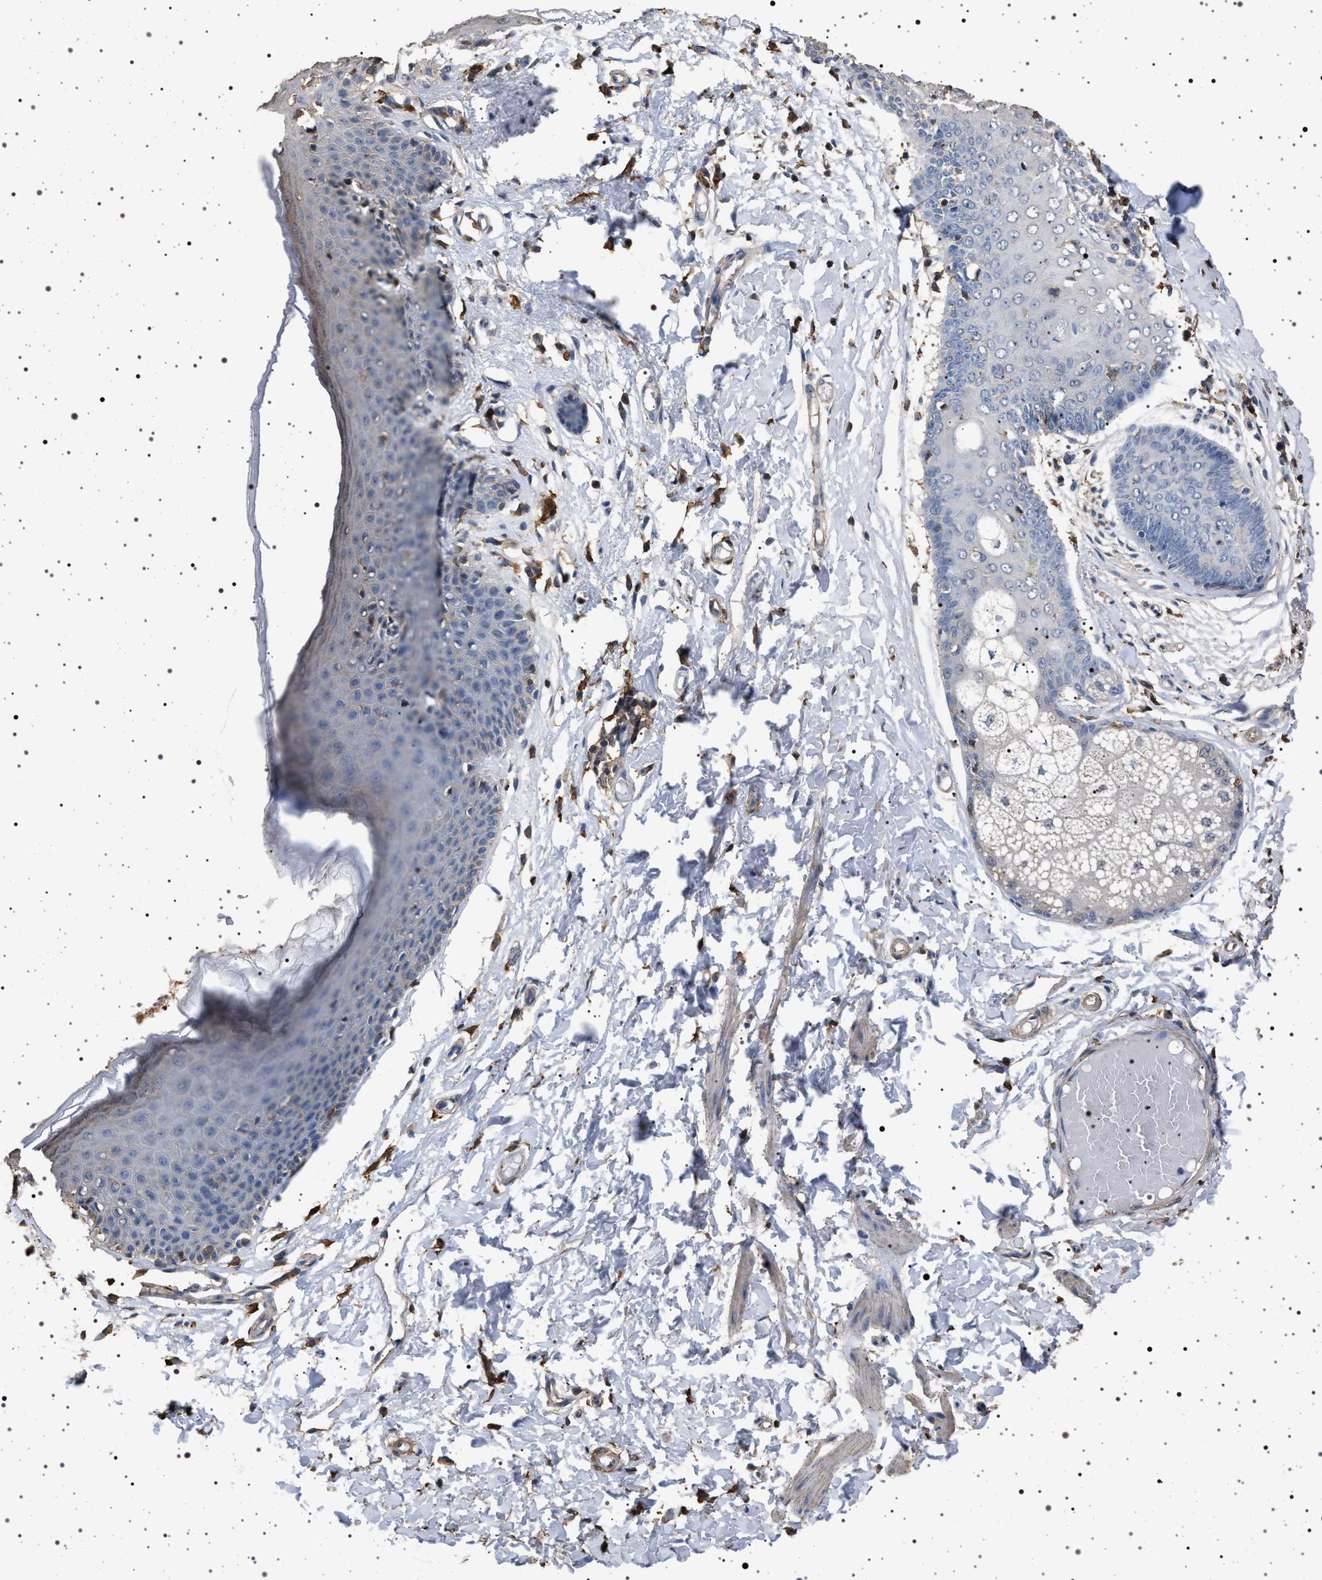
{"staining": {"intensity": "negative", "quantity": "none", "location": "none"}, "tissue": "skin", "cell_type": "Epidermal cells", "image_type": "normal", "snomed": [{"axis": "morphology", "description": "Normal tissue, NOS"}, {"axis": "topography", "description": "Vulva"}], "caption": "DAB immunohistochemical staining of normal skin shows no significant positivity in epidermal cells. (Stains: DAB (3,3'-diaminobenzidine) IHC with hematoxylin counter stain, Microscopy: brightfield microscopy at high magnification).", "gene": "SMAP2", "patient": {"sex": "female", "age": 66}}